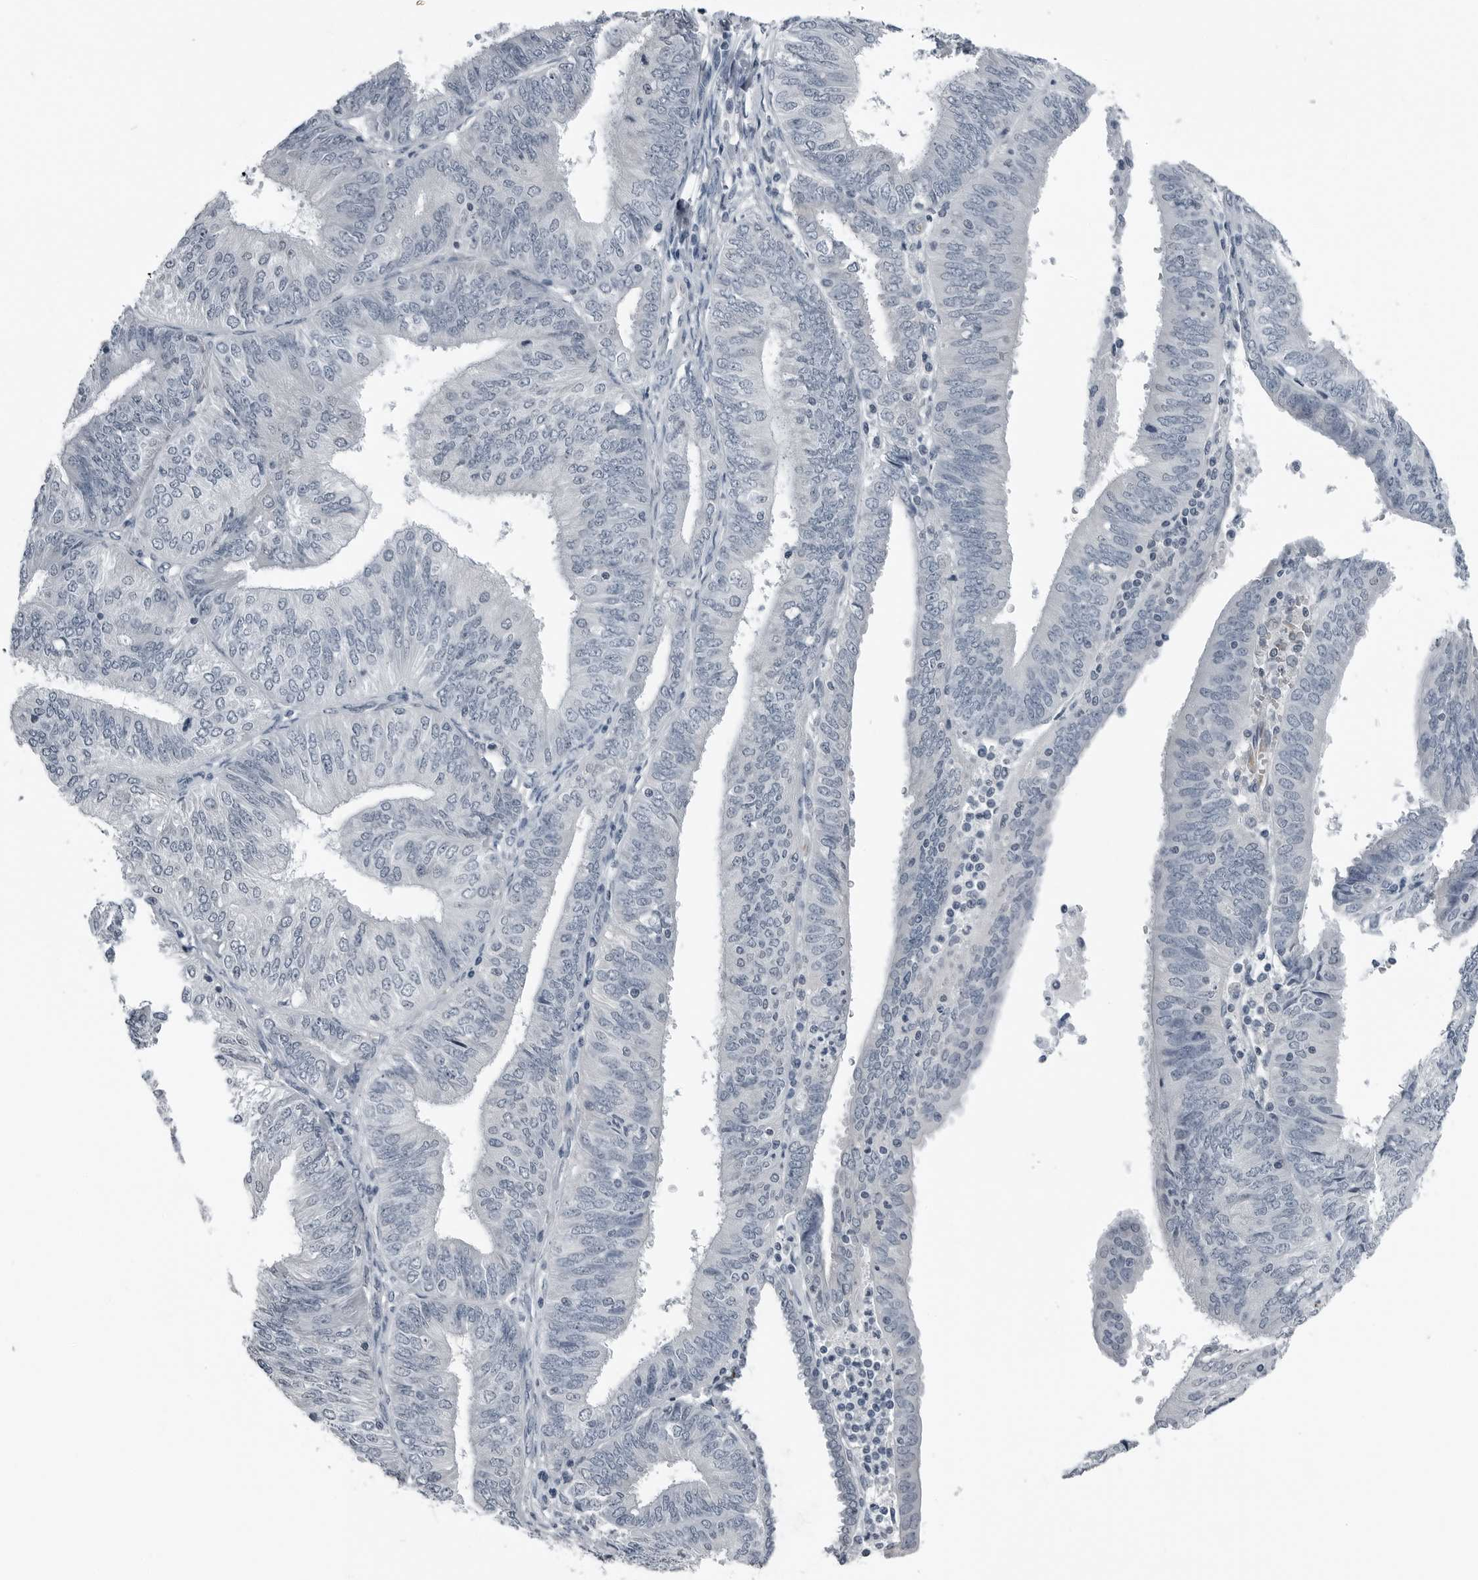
{"staining": {"intensity": "negative", "quantity": "none", "location": "none"}, "tissue": "endometrial cancer", "cell_type": "Tumor cells", "image_type": "cancer", "snomed": [{"axis": "morphology", "description": "Adenocarcinoma, NOS"}, {"axis": "topography", "description": "Endometrium"}], "caption": "Immunohistochemistry (IHC) histopathology image of neoplastic tissue: human endometrial cancer (adenocarcinoma) stained with DAB (3,3'-diaminobenzidine) shows no significant protein expression in tumor cells.", "gene": "SPINK1", "patient": {"sex": "female", "age": 58}}